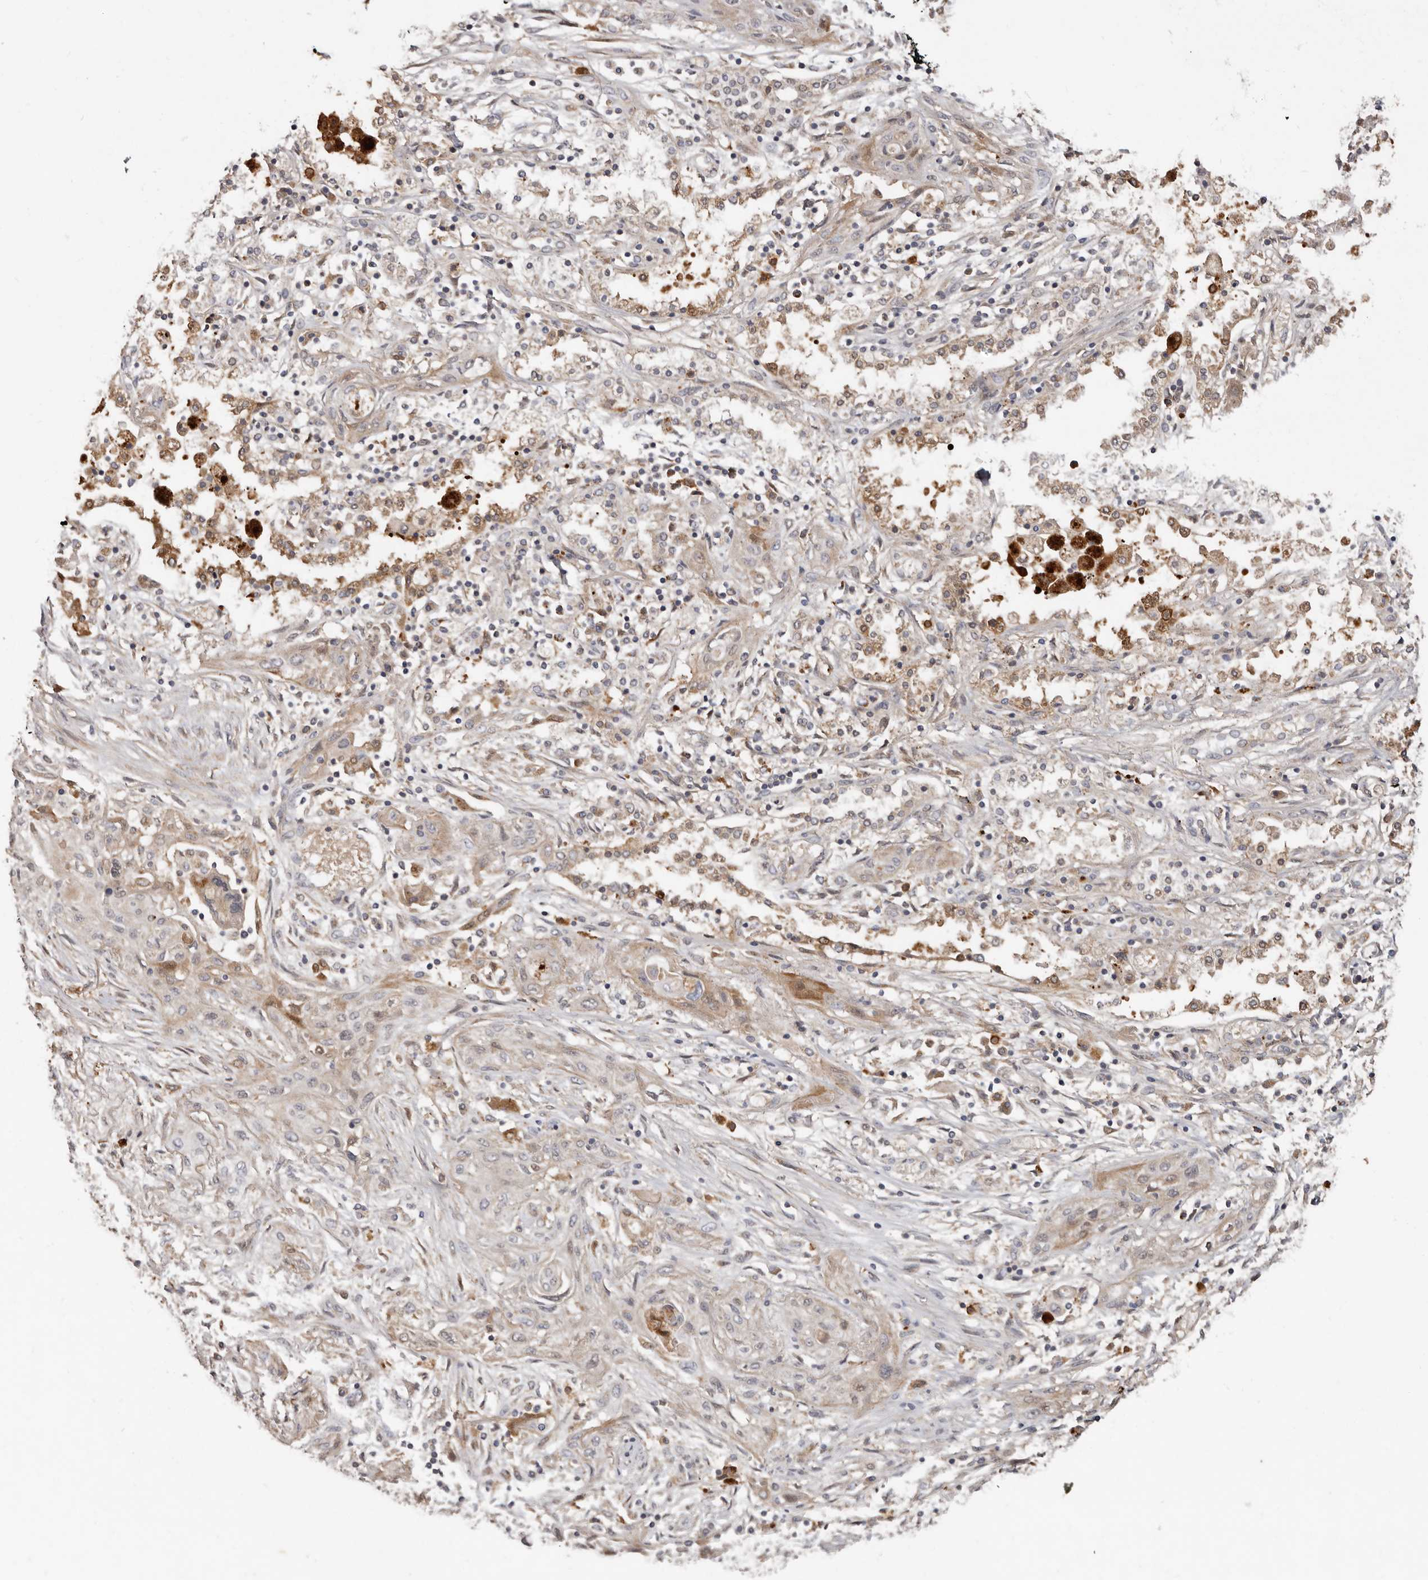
{"staining": {"intensity": "weak", "quantity": "25%-75%", "location": "cytoplasmic/membranous"}, "tissue": "lung cancer", "cell_type": "Tumor cells", "image_type": "cancer", "snomed": [{"axis": "morphology", "description": "Squamous cell carcinoma, NOS"}, {"axis": "topography", "description": "Lung"}], "caption": "Immunohistochemical staining of lung squamous cell carcinoma displays low levels of weak cytoplasmic/membranous staining in about 25%-75% of tumor cells.", "gene": "GOT1L1", "patient": {"sex": "female", "age": 47}}